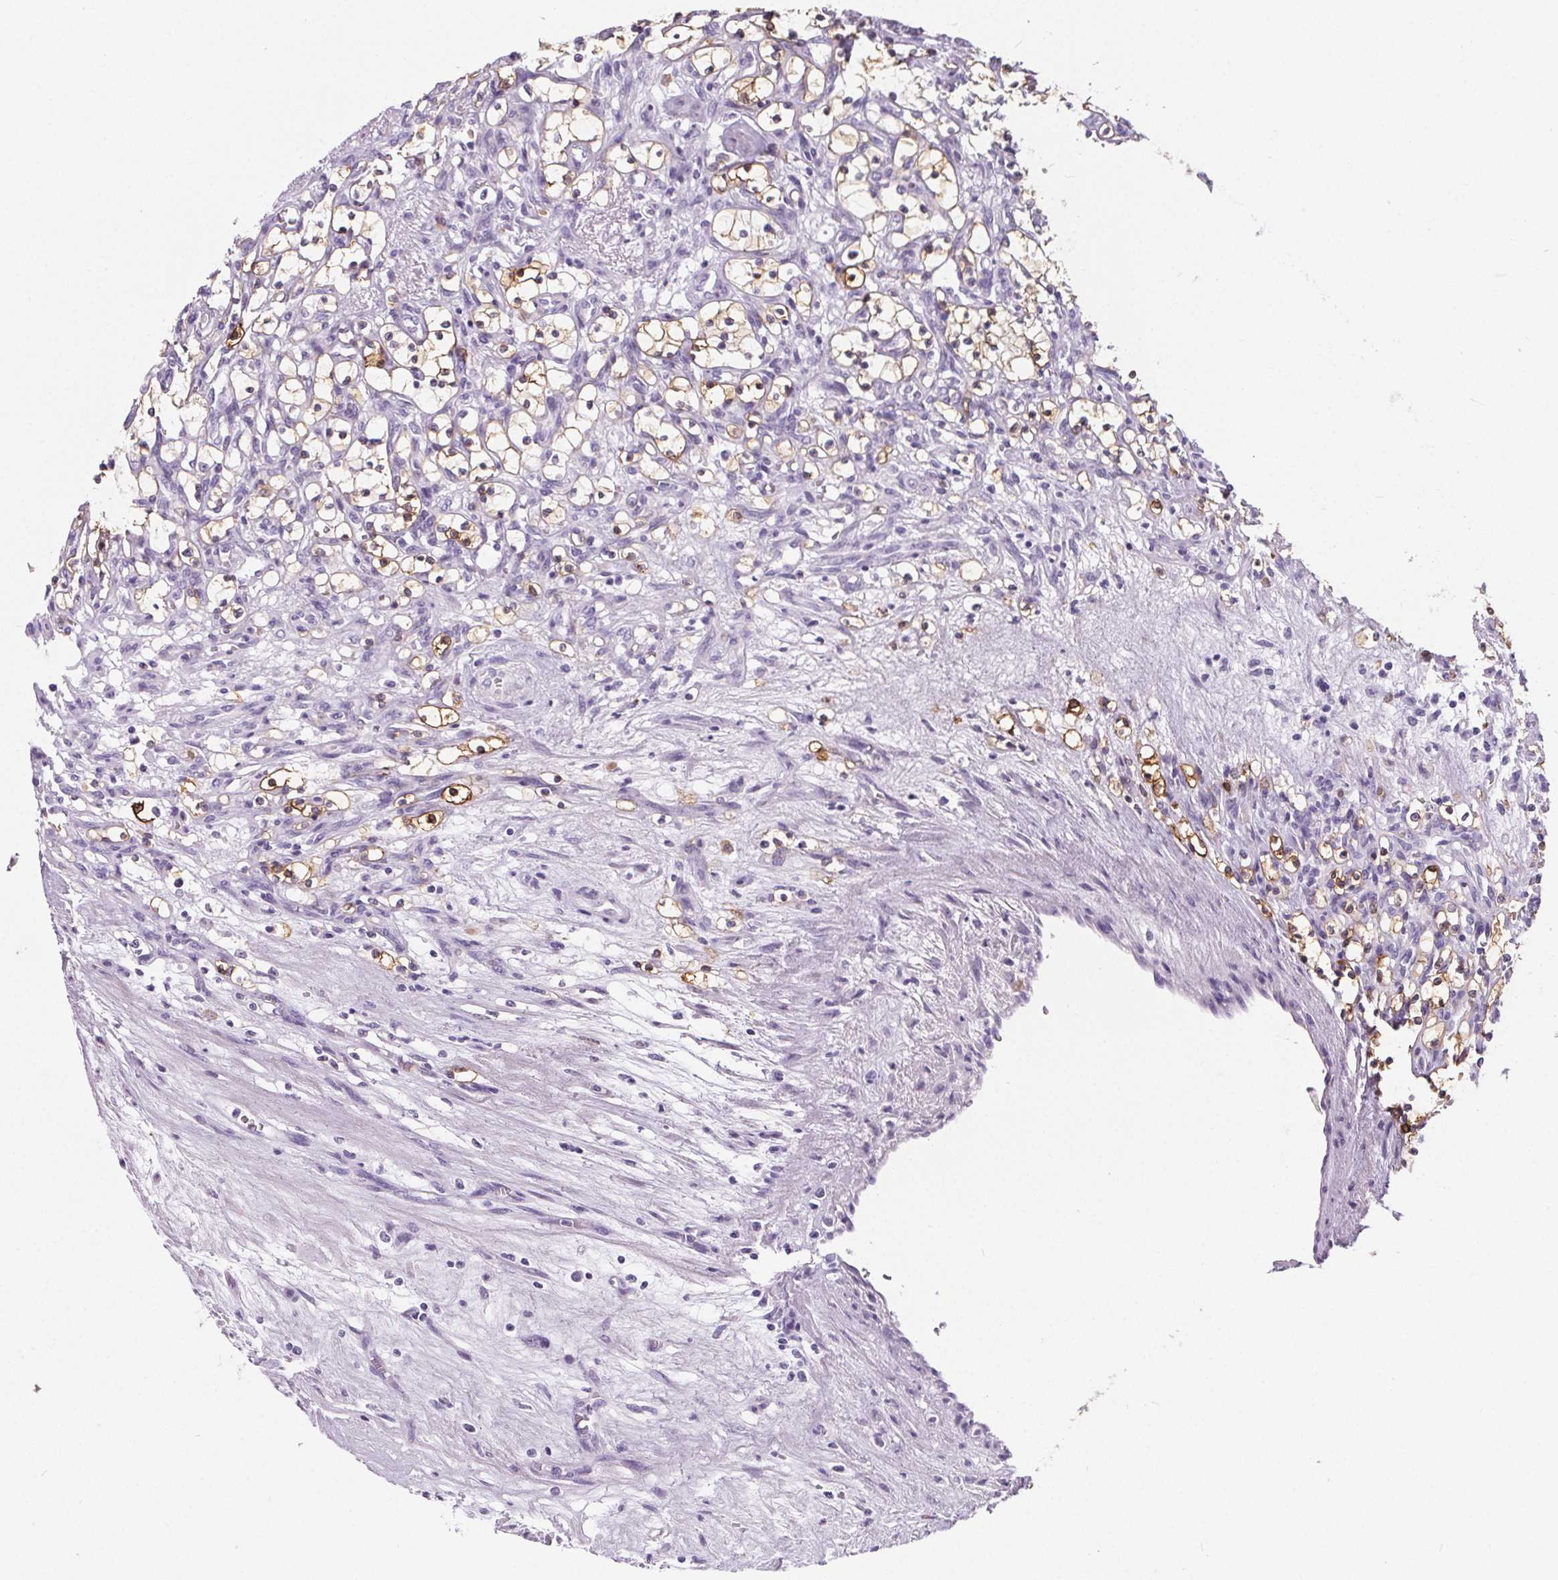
{"staining": {"intensity": "strong", "quantity": "<25%", "location": "cytoplasmic/membranous"}, "tissue": "renal cancer", "cell_type": "Tumor cells", "image_type": "cancer", "snomed": [{"axis": "morphology", "description": "Adenocarcinoma, NOS"}, {"axis": "topography", "description": "Kidney"}], "caption": "Protein staining reveals strong cytoplasmic/membranous staining in approximately <25% of tumor cells in renal adenocarcinoma.", "gene": "ADRB1", "patient": {"sex": "female", "age": 69}}